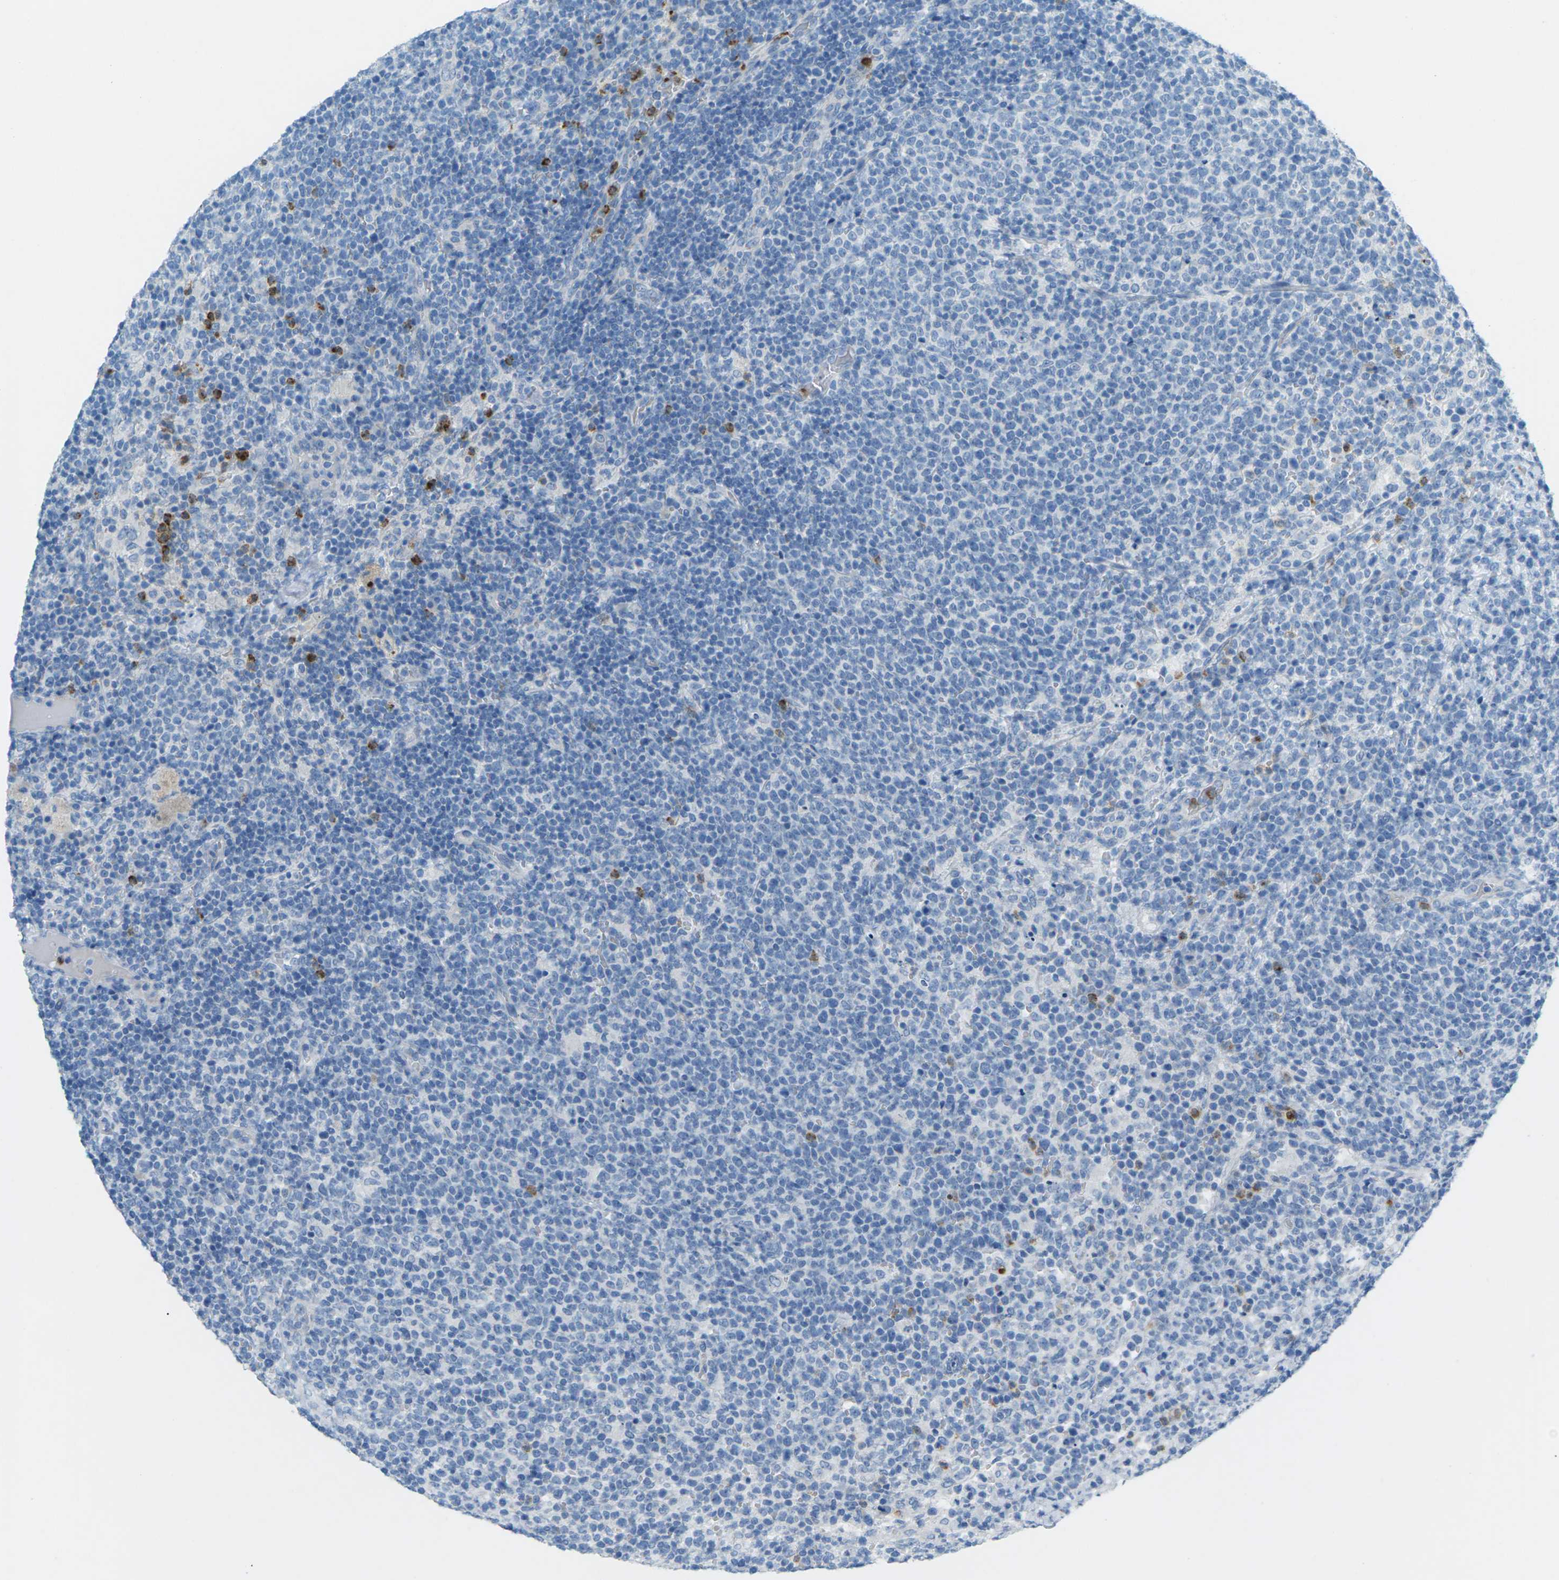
{"staining": {"intensity": "negative", "quantity": "none", "location": "none"}, "tissue": "lymphoma", "cell_type": "Tumor cells", "image_type": "cancer", "snomed": [{"axis": "morphology", "description": "Malignant lymphoma, non-Hodgkin's type, High grade"}, {"axis": "topography", "description": "Lymph node"}], "caption": "Tumor cells show no significant protein expression in lymphoma.", "gene": "CDH16", "patient": {"sex": "male", "age": 61}}